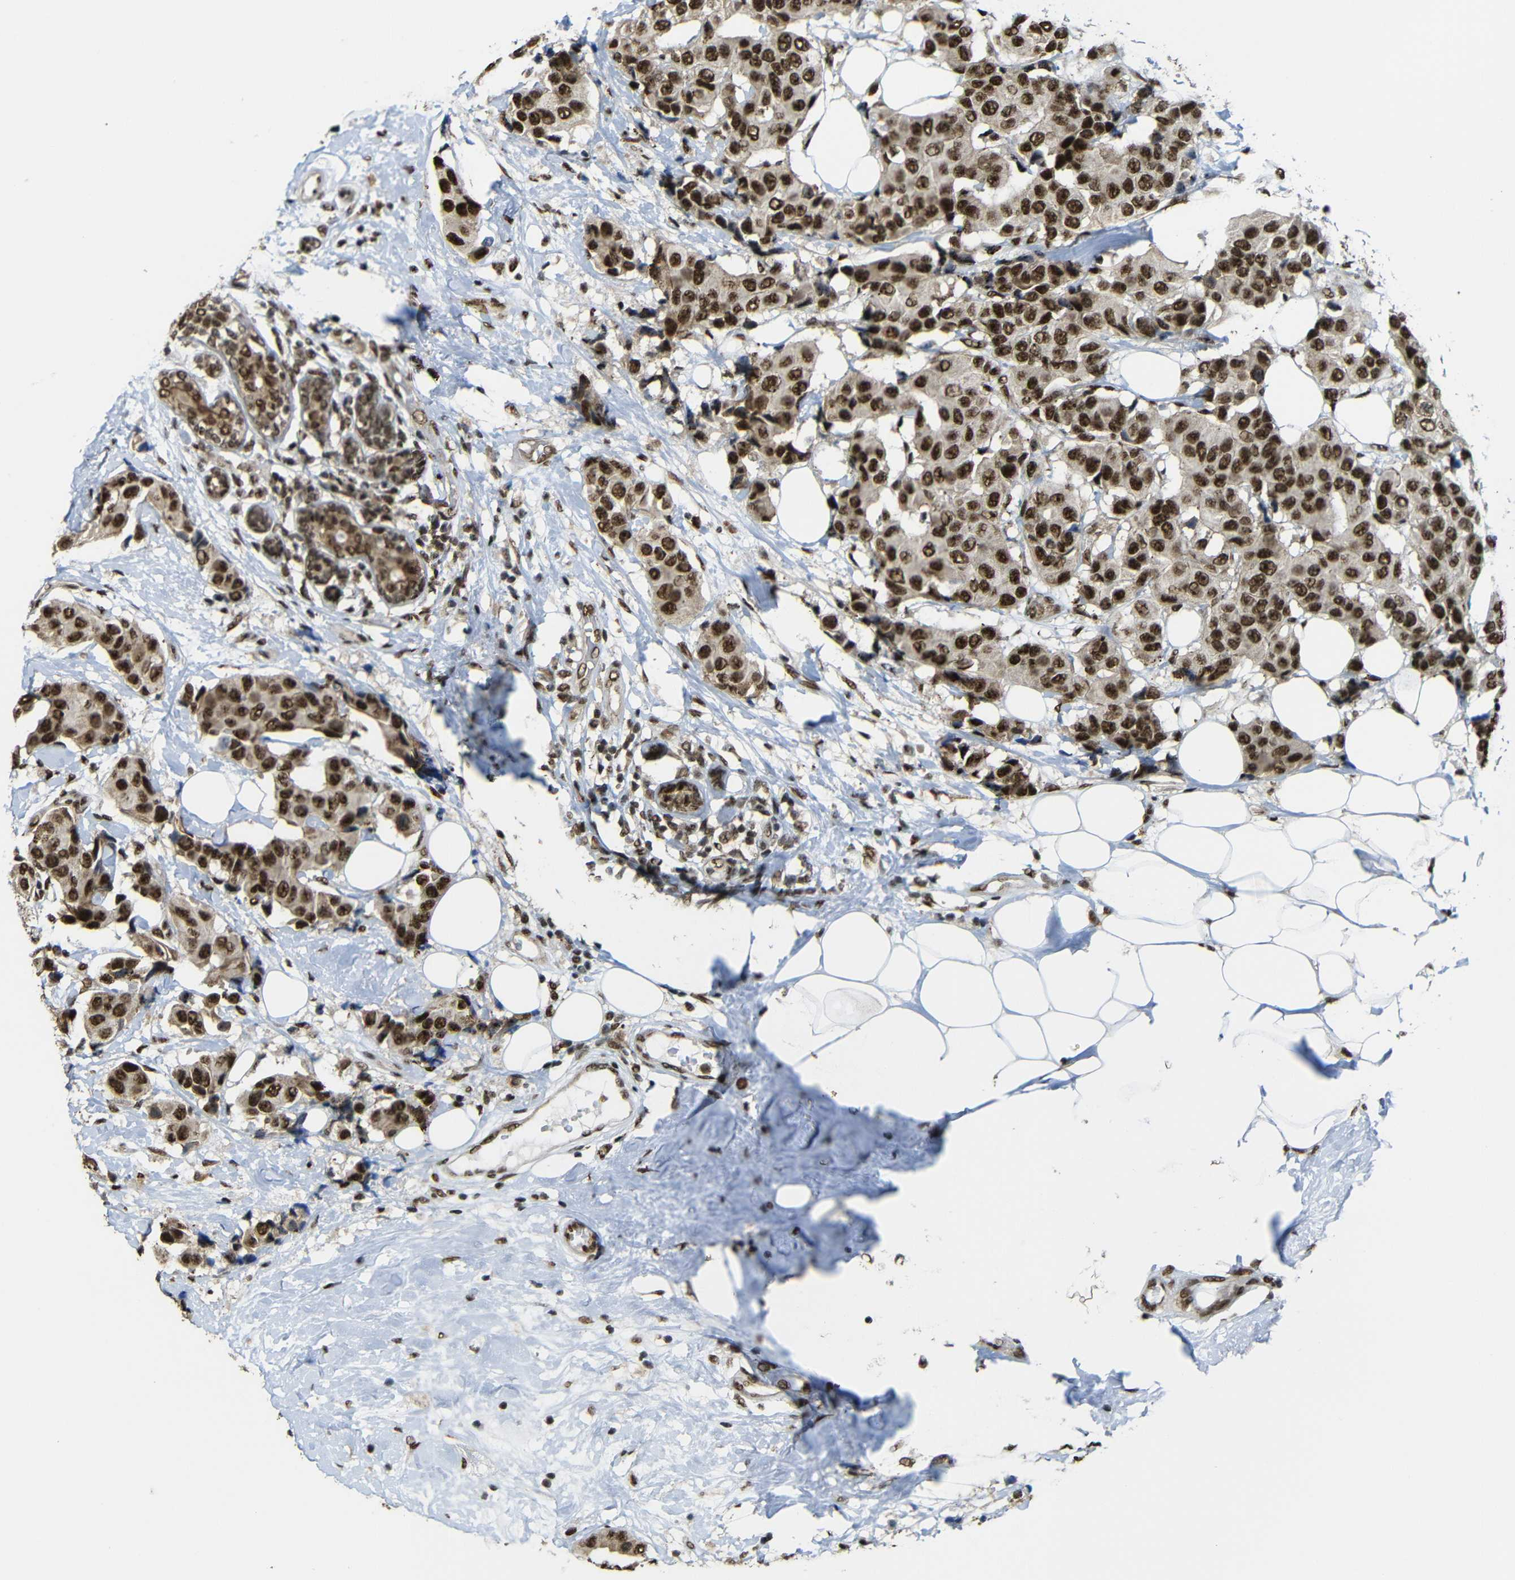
{"staining": {"intensity": "strong", "quantity": ">75%", "location": "cytoplasmic/membranous,nuclear"}, "tissue": "breast cancer", "cell_type": "Tumor cells", "image_type": "cancer", "snomed": [{"axis": "morphology", "description": "Normal tissue, NOS"}, {"axis": "morphology", "description": "Duct carcinoma"}, {"axis": "topography", "description": "Breast"}], "caption": "Immunohistochemistry (IHC) of human breast infiltrating ductal carcinoma exhibits high levels of strong cytoplasmic/membranous and nuclear positivity in about >75% of tumor cells.", "gene": "TCF7L2", "patient": {"sex": "female", "age": 39}}